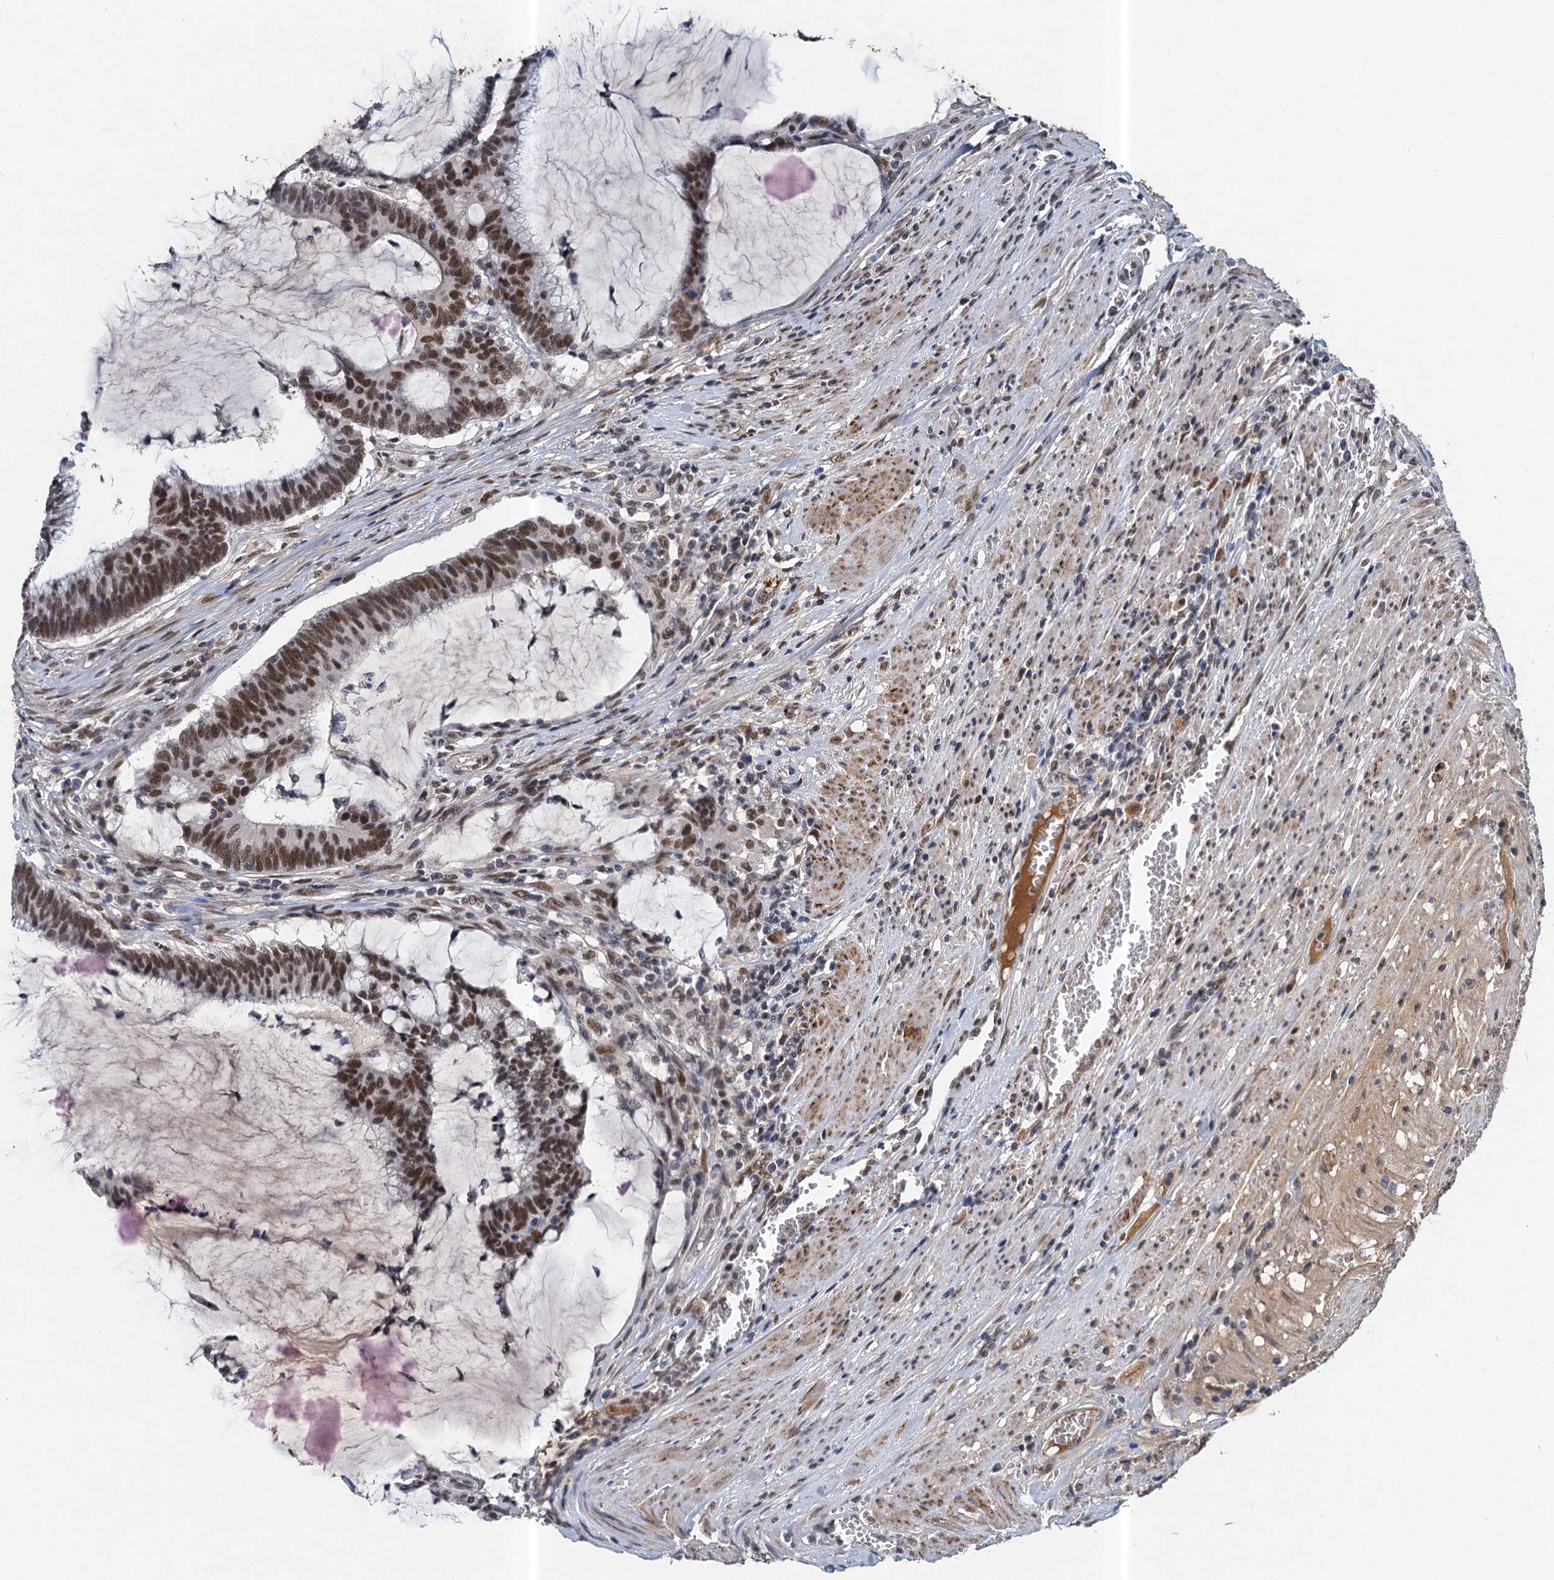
{"staining": {"intensity": "moderate", "quantity": ">75%", "location": "nuclear"}, "tissue": "colorectal cancer", "cell_type": "Tumor cells", "image_type": "cancer", "snomed": [{"axis": "morphology", "description": "Adenocarcinoma, NOS"}, {"axis": "topography", "description": "Rectum"}], "caption": "Immunohistochemistry (IHC) histopathology image of human colorectal adenocarcinoma stained for a protein (brown), which exhibits medium levels of moderate nuclear positivity in about >75% of tumor cells.", "gene": "CSTF3", "patient": {"sex": "female", "age": 77}}